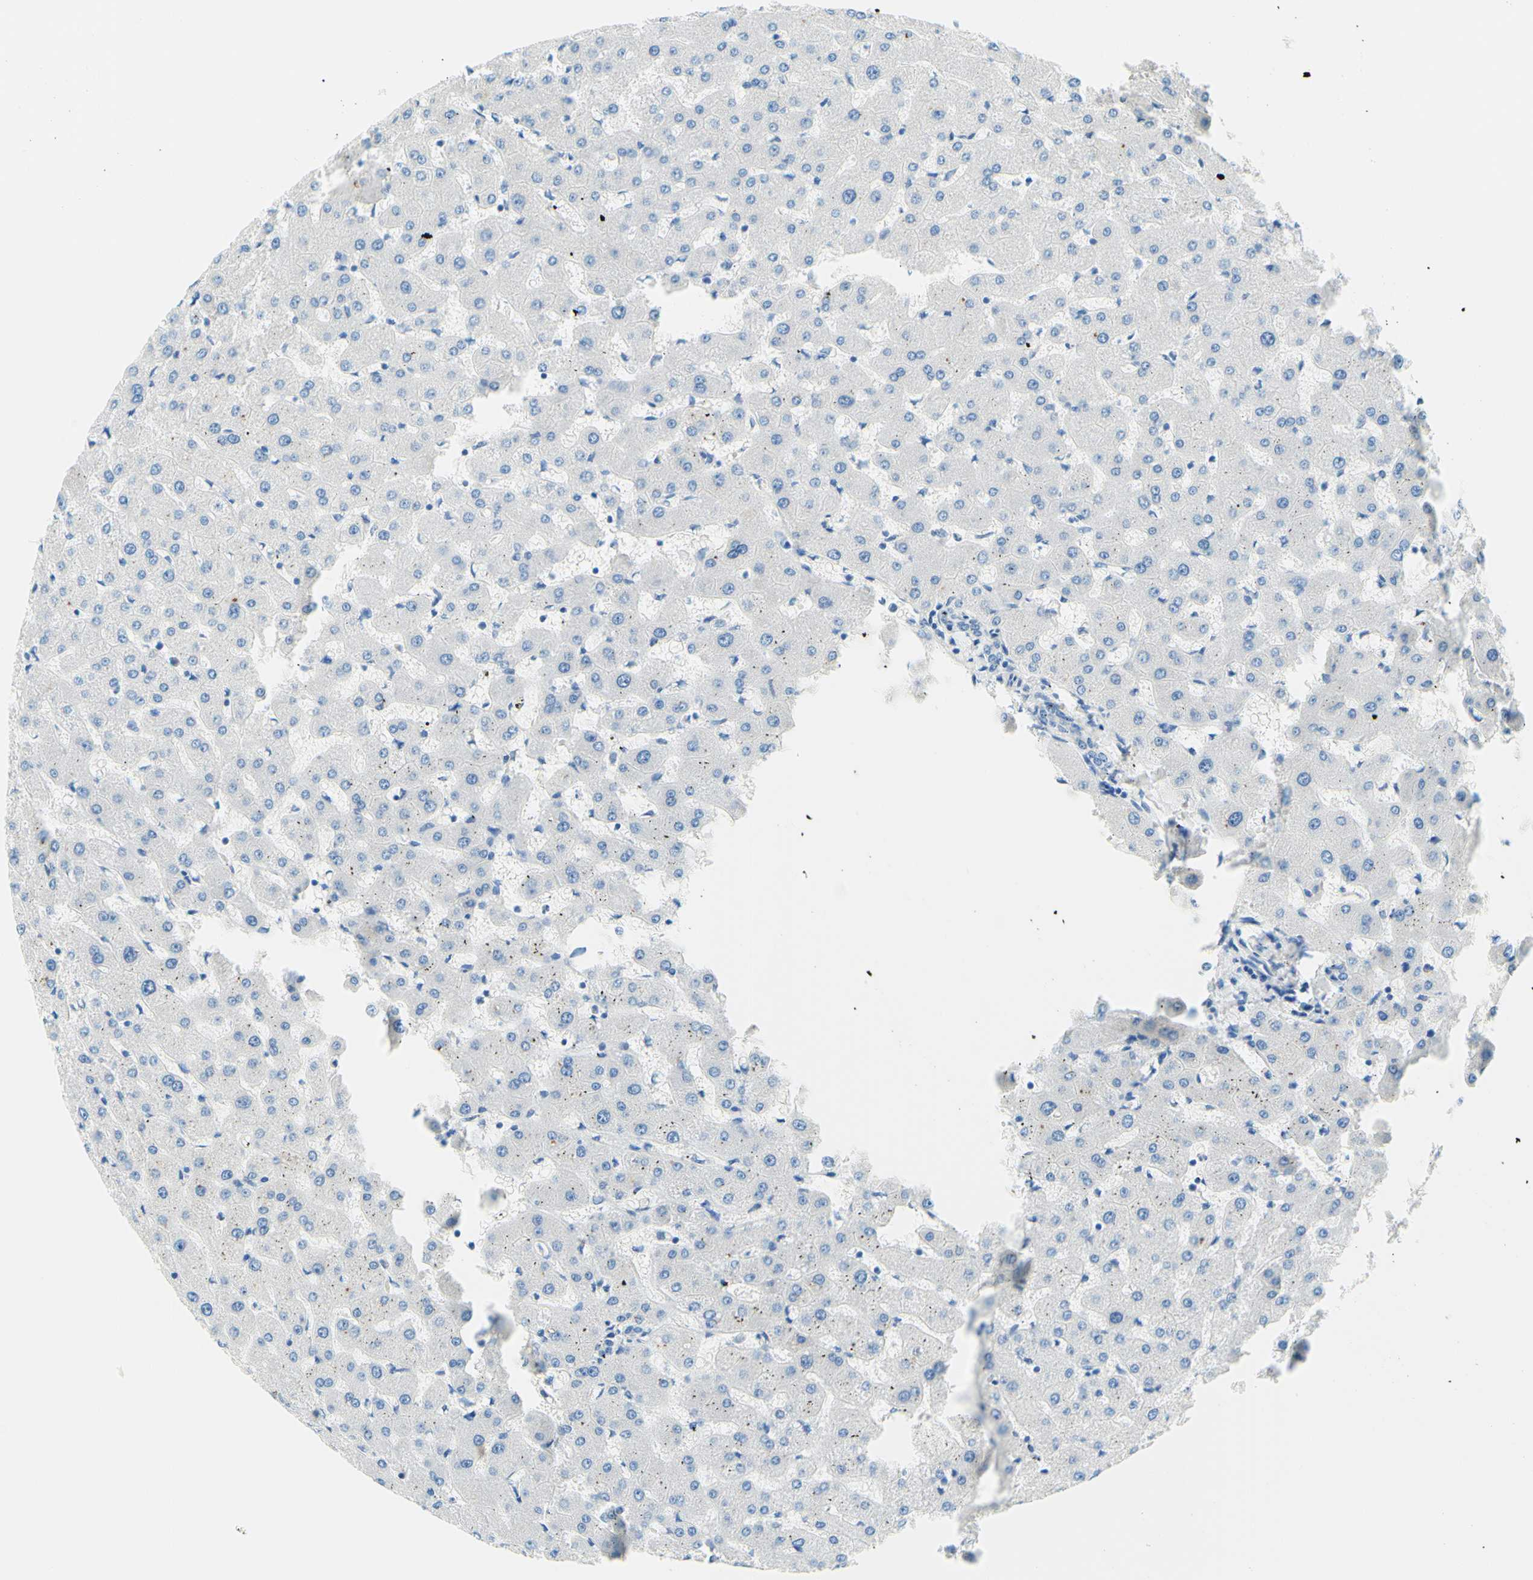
{"staining": {"intensity": "negative", "quantity": "none", "location": "none"}, "tissue": "liver", "cell_type": "Cholangiocytes", "image_type": "normal", "snomed": [{"axis": "morphology", "description": "Normal tissue, NOS"}, {"axis": "topography", "description": "Liver"}], "caption": "A photomicrograph of liver stained for a protein shows no brown staining in cholangiocytes. (DAB immunohistochemistry (IHC) visualized using brightfield microscopy, high magnification).", "gene": "PASD1", "patient": {"sex": "female", "age": 63}}